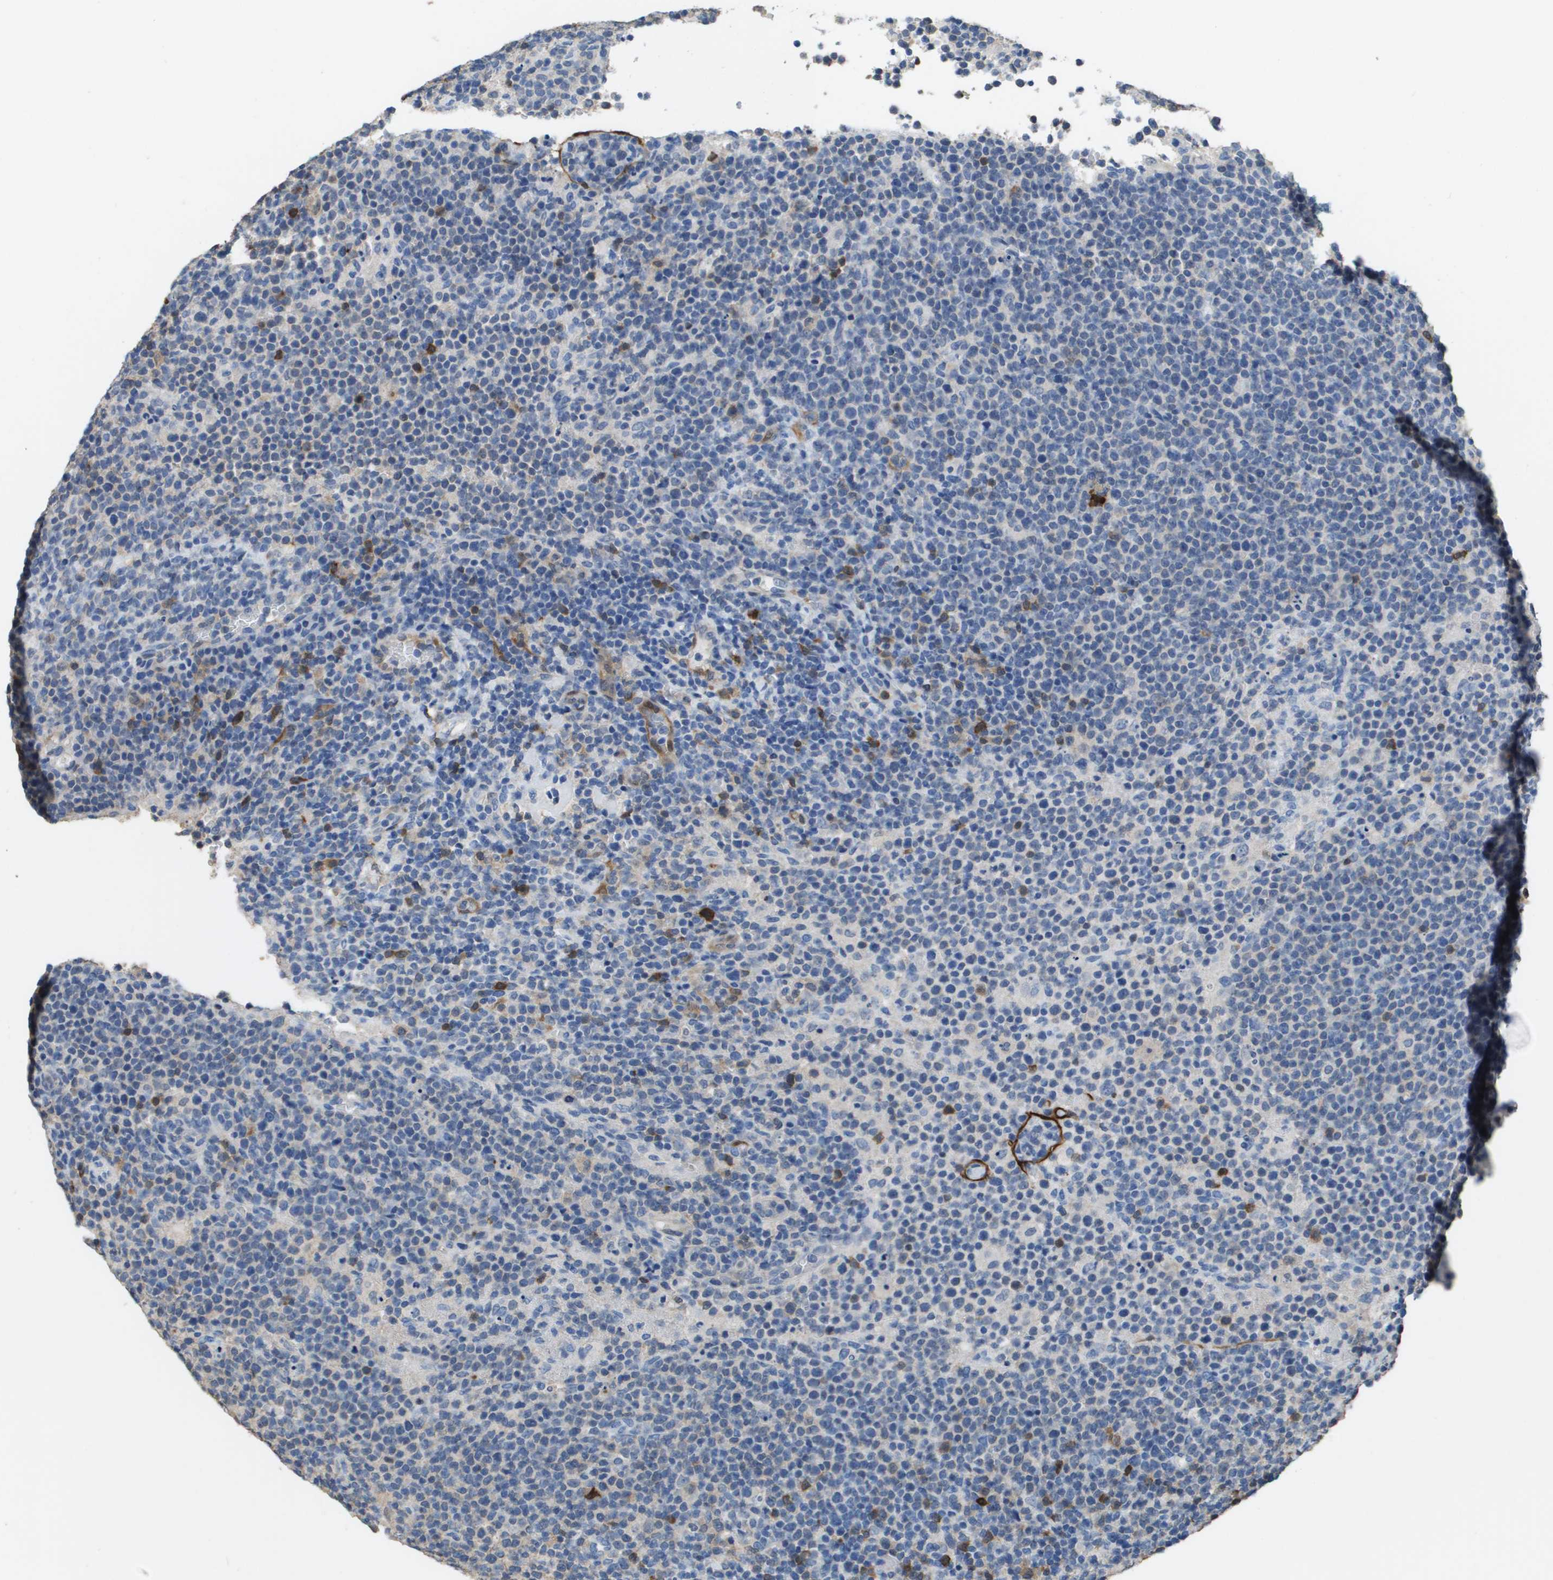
{"staining": {"intensity": "strong", "quantity": "<25%", "location": "cytoplasmic/membranous"}, "tissue": "lymphoma", "cell_type": "Tumor cells", "image_type": "cancer", "snomed": [{"axis": "morphology", "description": "Malignant lymphoma, non-Hodgkin's type, High grade"}, {"axis": "topography", "description": "Lymph node"}], "caption": "Protein analysis of malignant lymphoma, non-Hodgkin's type (high-grade) tissue displays strong cytoplasmic/membranous staining in approximately <25% of tumor cells.", "gene": "FABP5", "patient": {"sex": "male", "age": 61}}